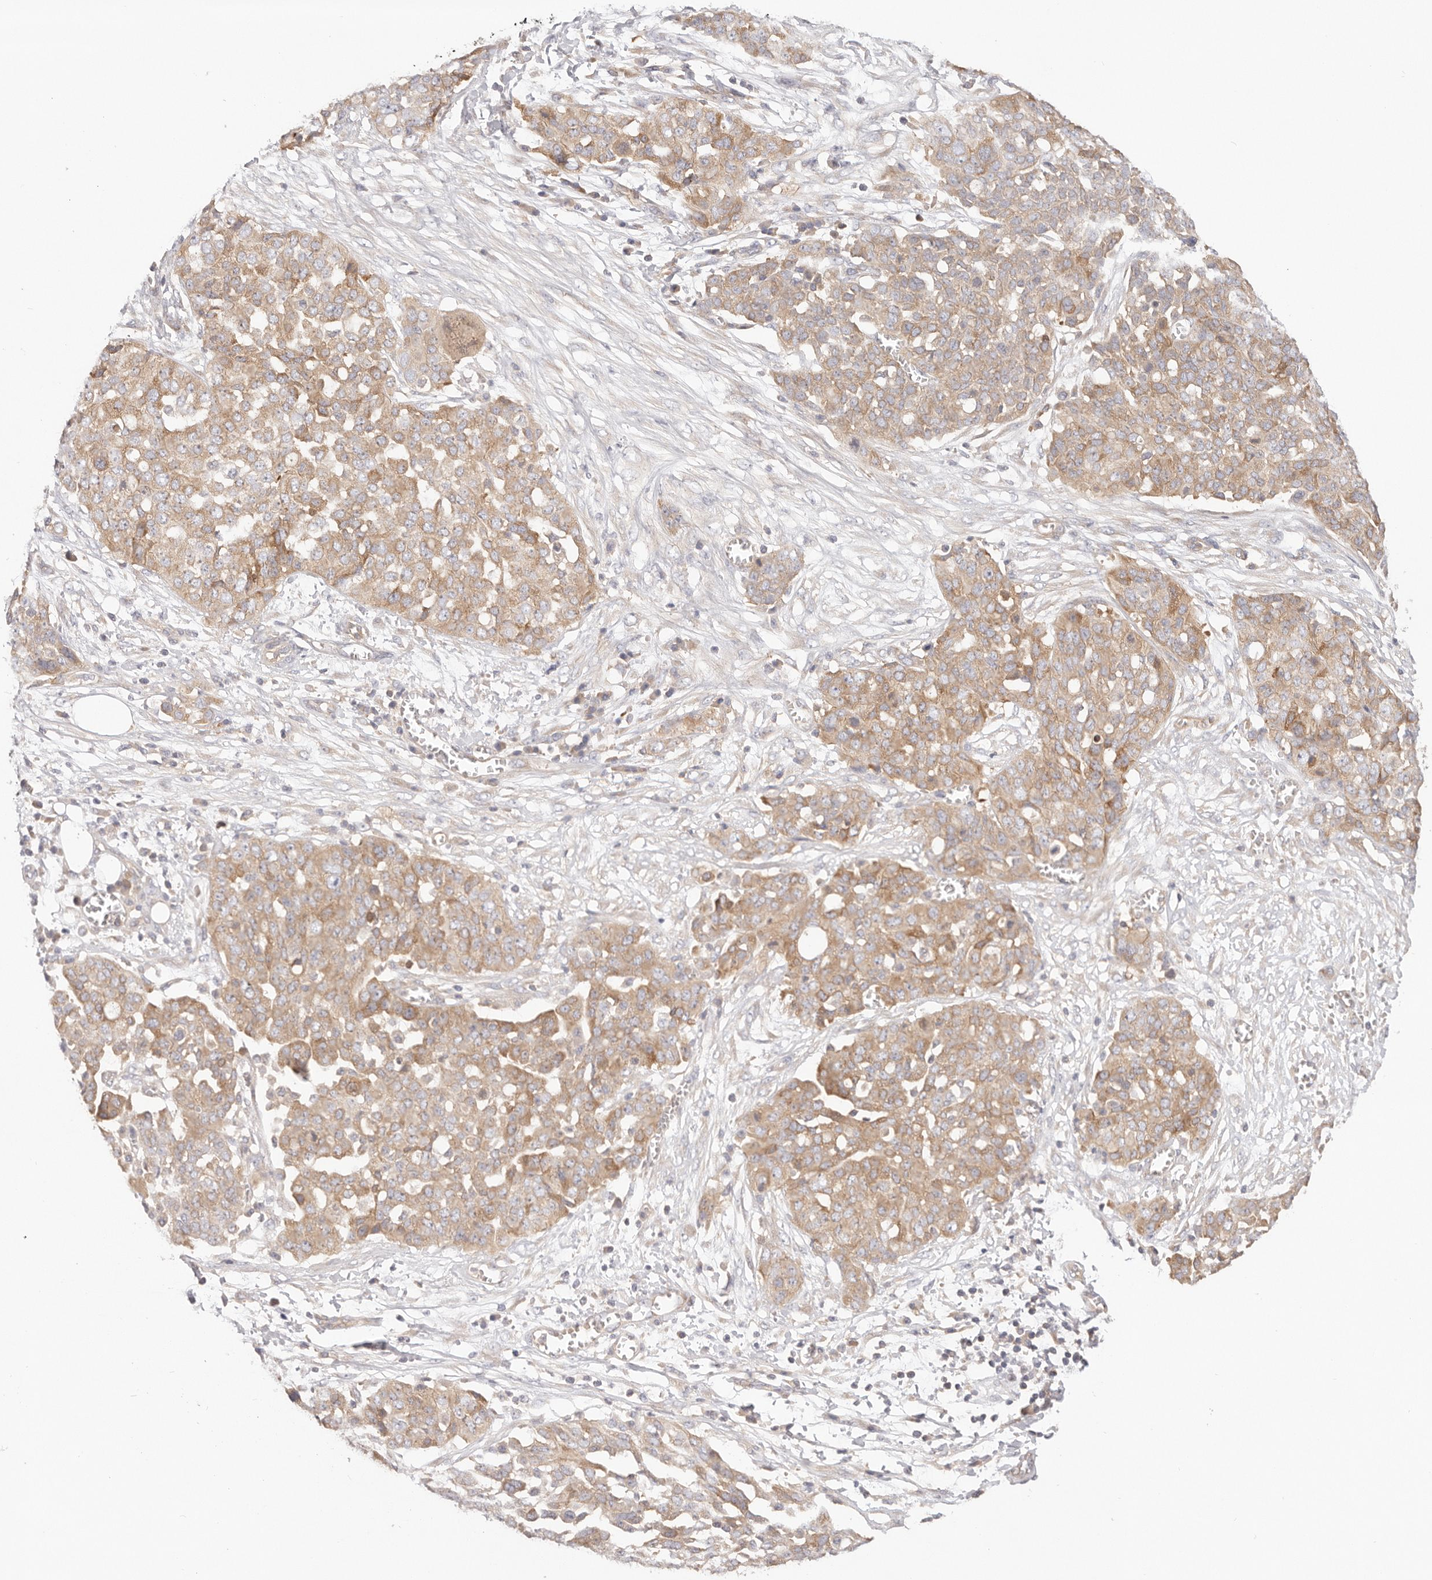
{"staining": {"intensity": "moderate", "quantity": ">75%", "location": "cytoplasmic/membranous"}, "tissue": "ovarian cancer", "cell_type": "Tumor cells", "image_type": "cancer", "snomed": [{"axis": "morphology", "description": "Cystadenocarcinoma, serous, NOS"}, {"axis": "topography", "description": "Soft tissue"}, {"axis": "topography", "description": "Ovary"}], "caption": "Moderate cytoplasmic/membranous protein expression is appreciated in approximately >75% of tumor cells in ovarian cancer.", "gene": "KCMF1", "patient": {"sex": "female", "age": 57}}